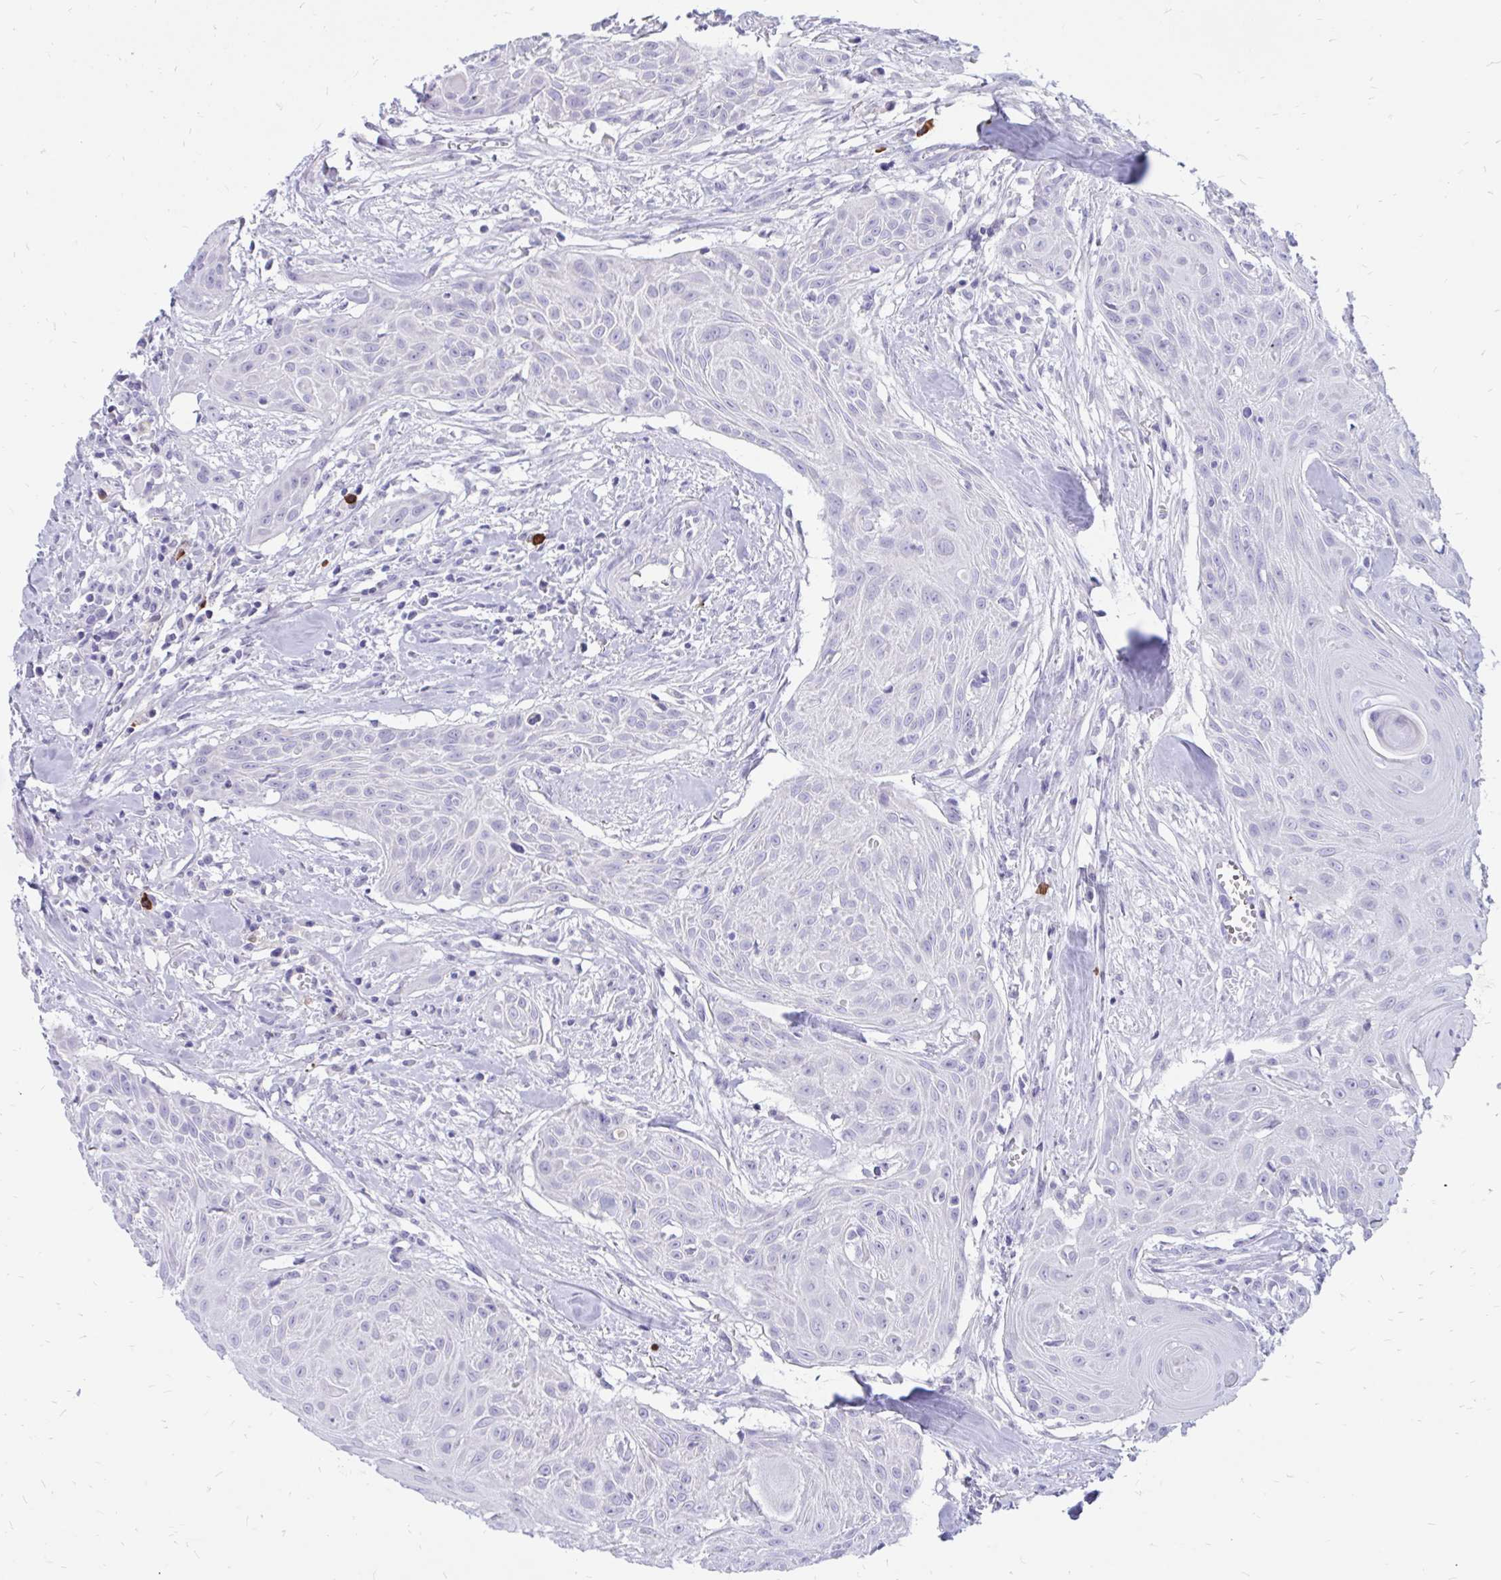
{"staining": {"intensity": "negative", "quantity": "none", "location": "none"}, "tissue": "head and neck cancer", "cell_type": "Tumor cells", "image_type": "cancer", "snomed": [{"axis": "morphology", "description": "Squamous cell carcinoma, NOS"}, {"axis": "topography", "description": "Lymph node"}, {"axis": "topography", "description": "Salivary gland"}, {"axis": "topography", "description": "Head-Neck"}], "caption": "The image demonstrates no significant expression in tumor cells of head and neck squamous cell carcinoma.", "gene": "IGSF5", "patient": {"sex": "female", "age": 74}}